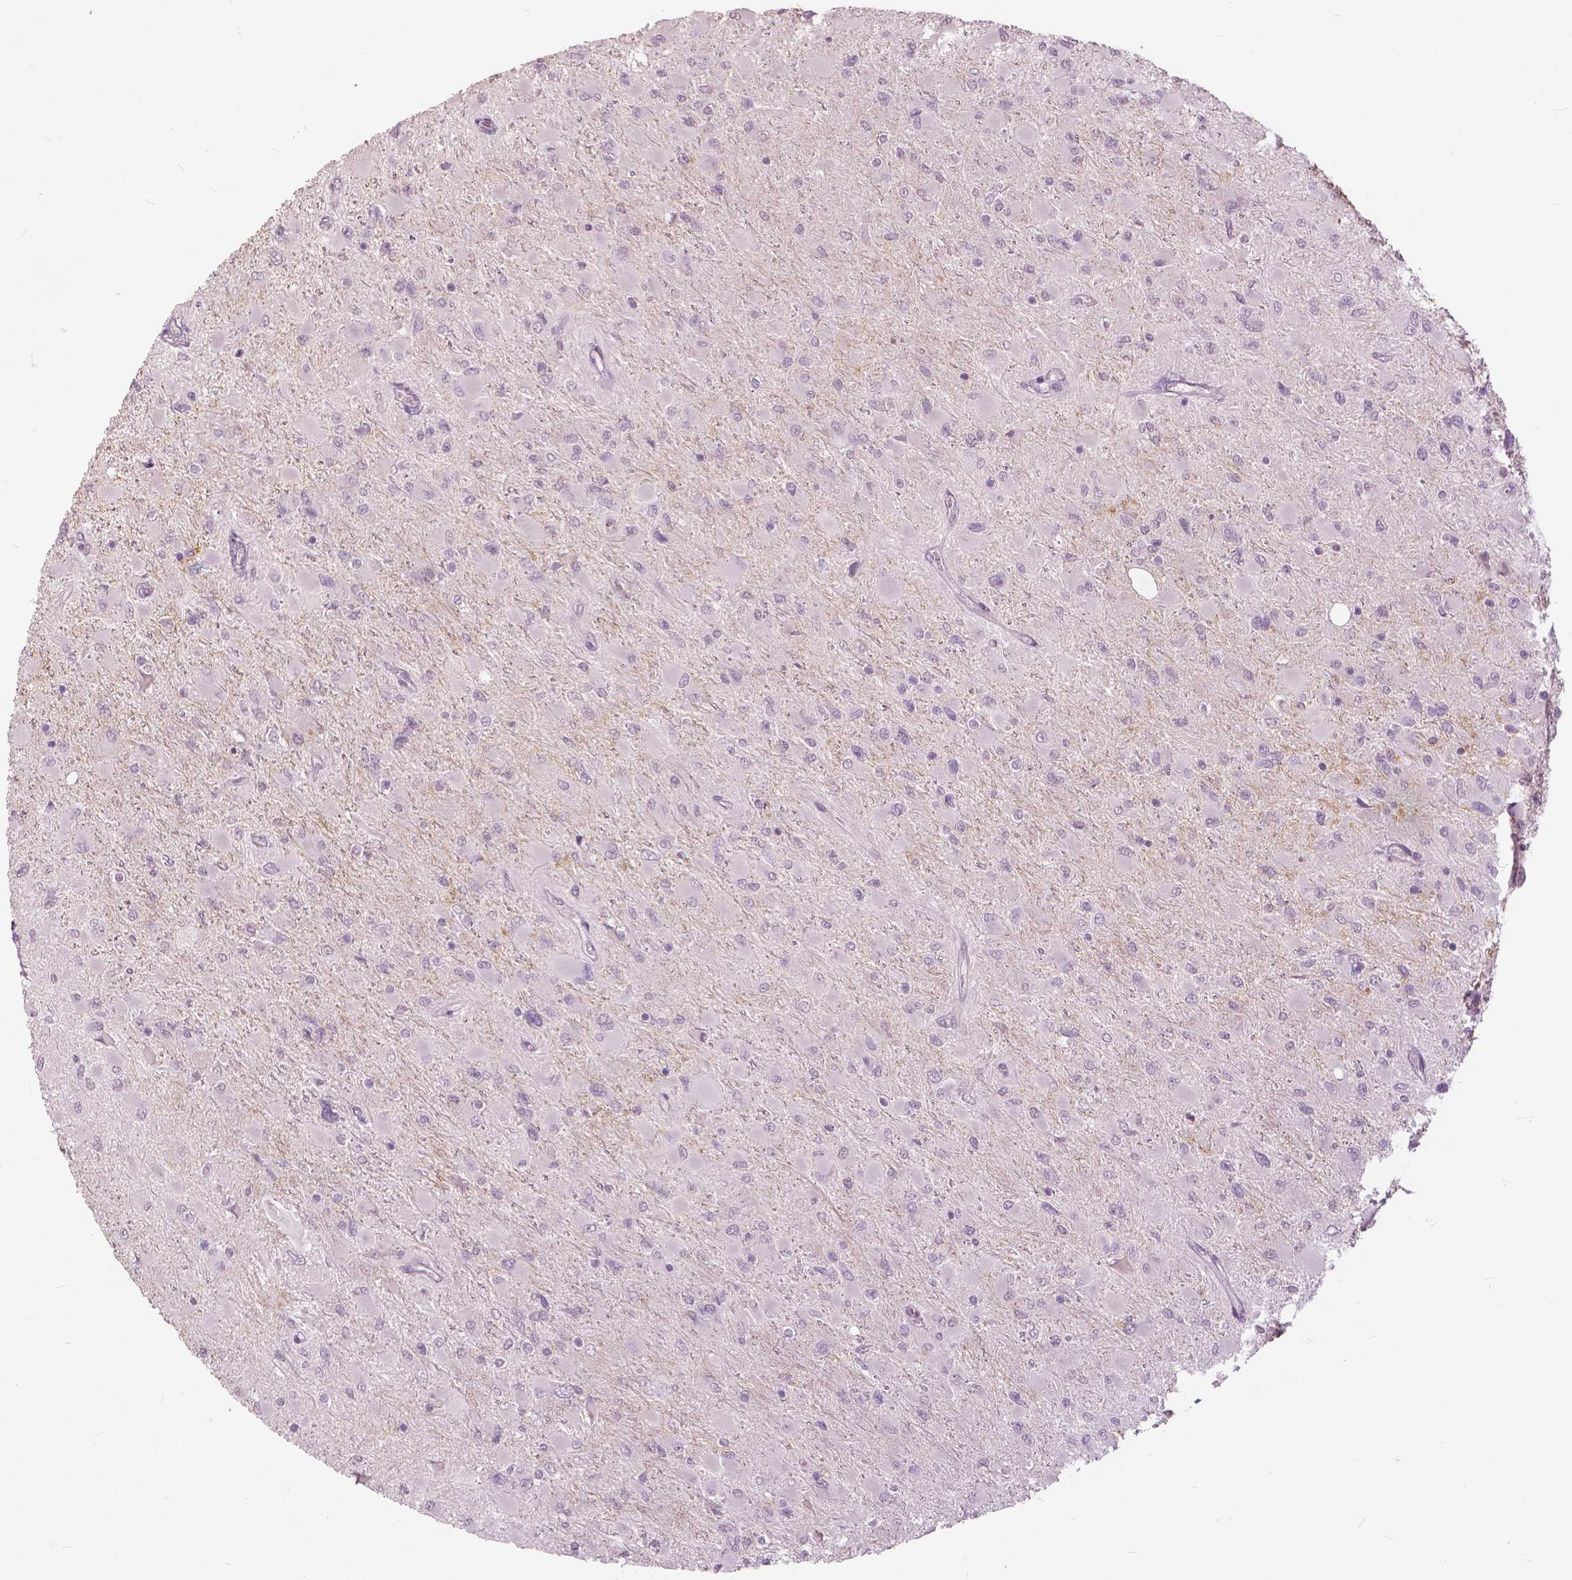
{"staining": {"intensity": "negative", "quantity": "none", "location": "none"}, "tissue": "glioma", "cell_type": "Tumor cells", "image_type": "cancer", "snomed": [{"axis": "morphology", "description": "Glioma, malignant, High grade"}, {"axis": "topography", "description": "Cerebral cortex"}], "caption": "Photomicrograph shows no protein staining in tumor cells of high-grade glioma (malignant) tissue.", "gene": "NANOG", "patient": {"sex": "female", "age": 36}}